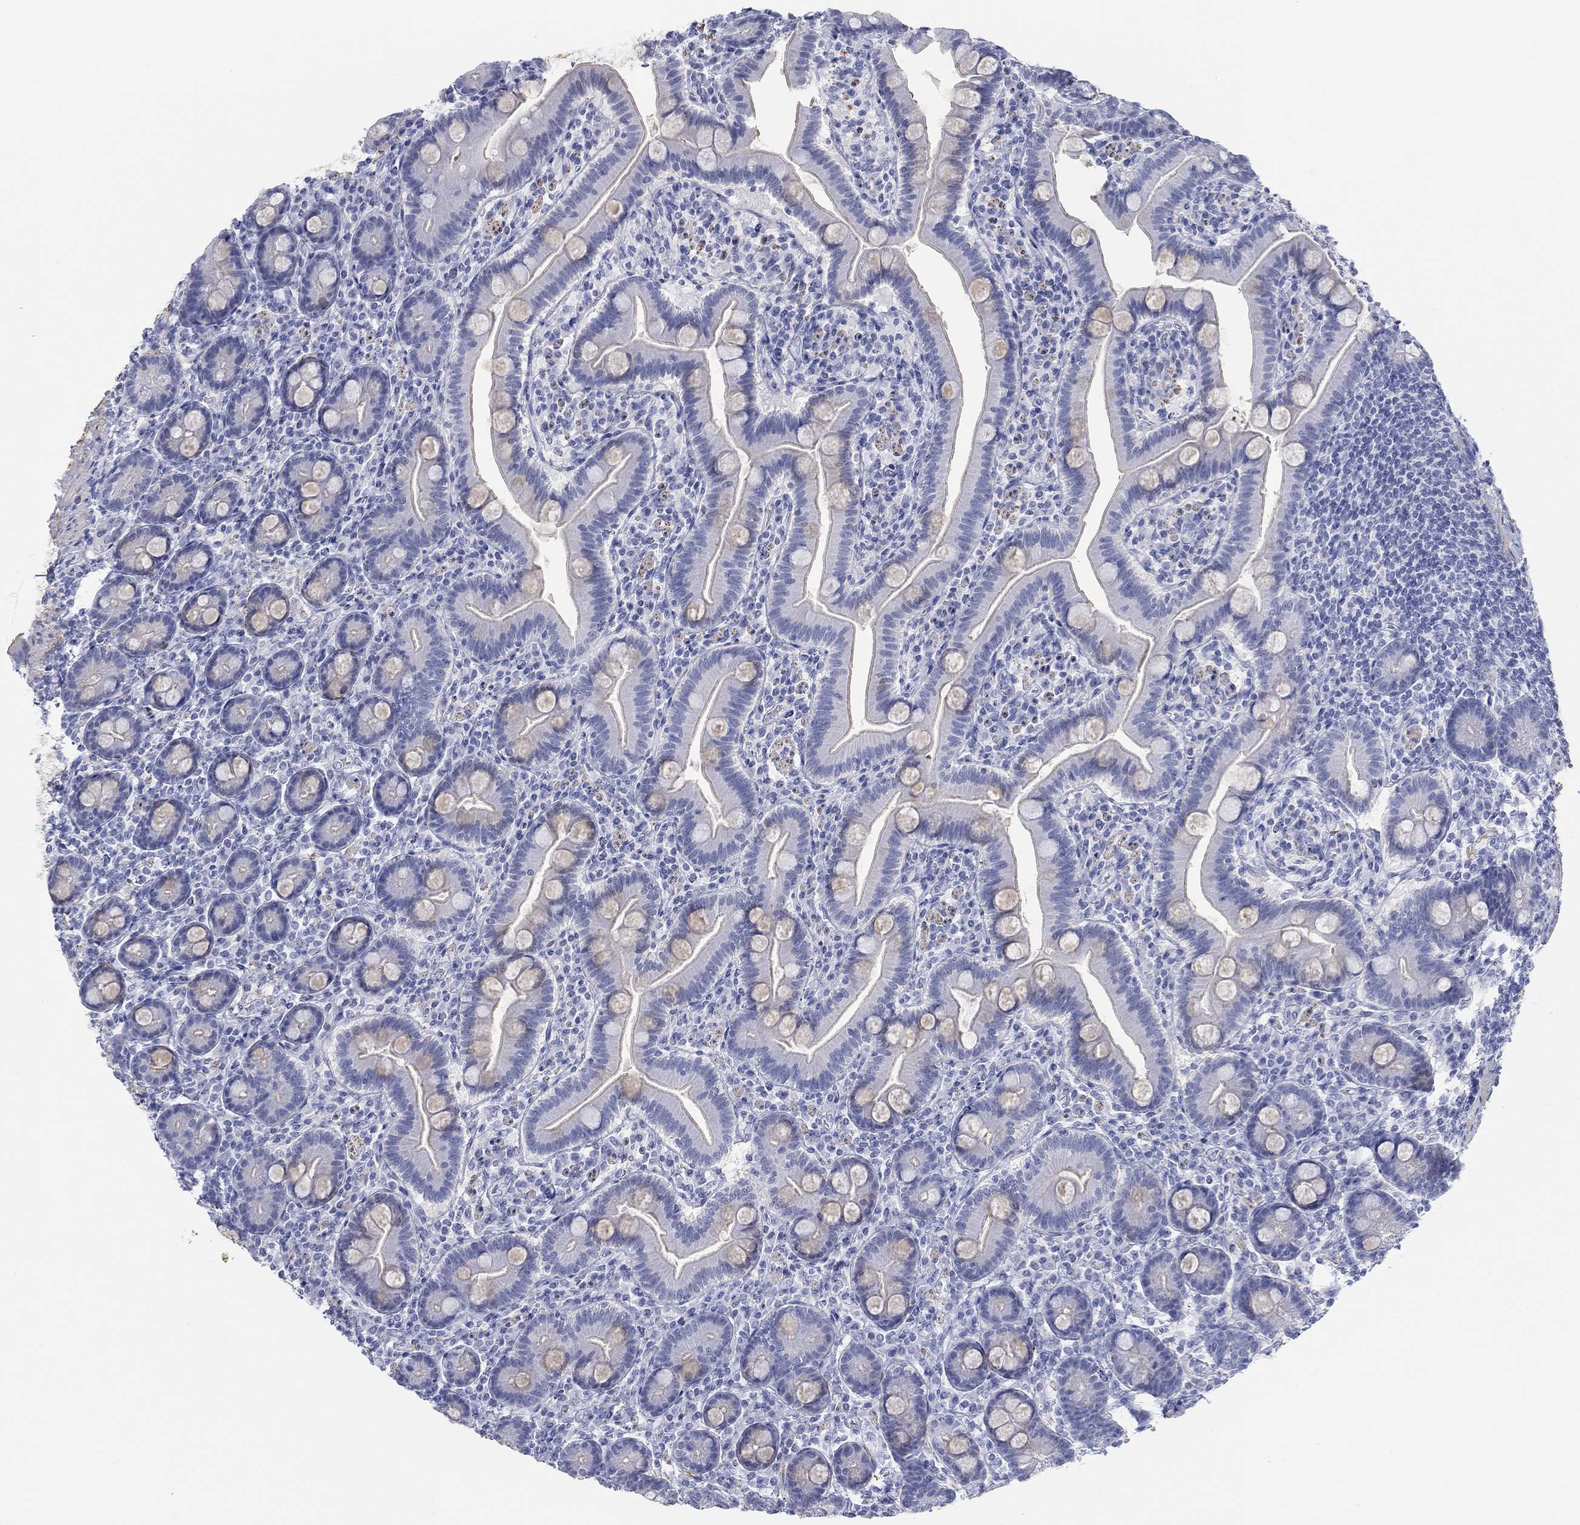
{"staining": {"intensity": "negative", "quantity": "none", "location": "none"}, "tissue": "small intestine", "cell_type": "Glandular cells", "image_type": "normal", "snomed": [{"axis": "morphology", "description": "Normal tissue, NOS"}, {"axis": "topography", "description": "Small intestine"}], "caption": "Immunohistochemistry (IHC) image of benign small intestine: small intestine stained with DAB (3,3'-diaminobenzidine) exhibits no significant protein staining in glandular cells.", "gene": "PDYN", "patient": {"sex": "male", "age": 66}}